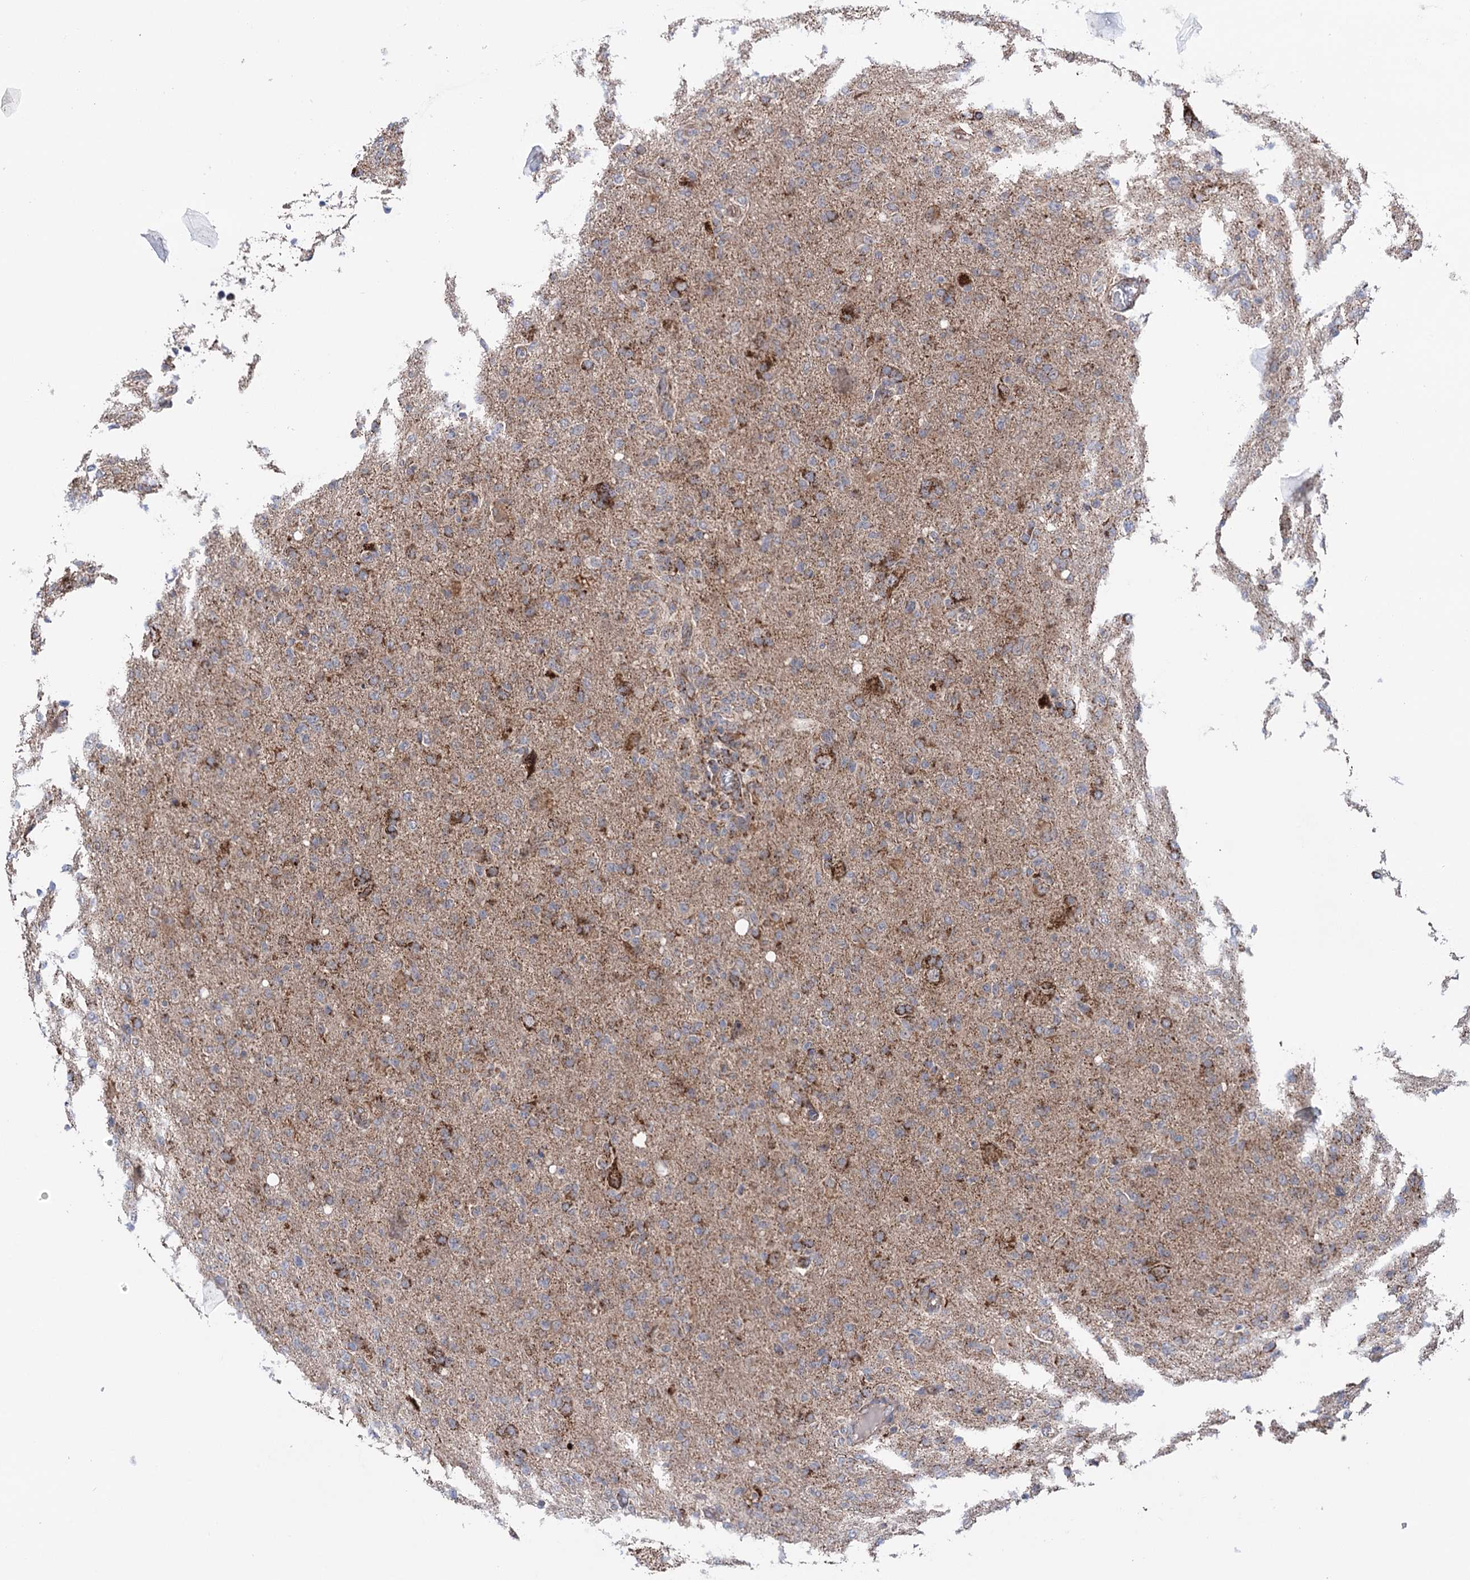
{"staining": {"intensity": "moderate", "quantity": "<25%", "location": "cytoplasmic/membranous"}, "tissue": "glioma", "cell_type": "Tumor cells", "image_type": "cancer", "snomed": [{"axis": "morphology", "description": "Glioma, malignant, High grade"}, {"axis": "topography", "description": "Brain"}], "caption": "IHC micrograph of high-grade glioma (malignant) stained for a protein (brown), which demonstrates low levels of moderate cytoplasmic/membranous expression in approximately <25% of tumor cells.", "gene": "SUCLA2", "patient": {"sex": "female", "age": 57}}